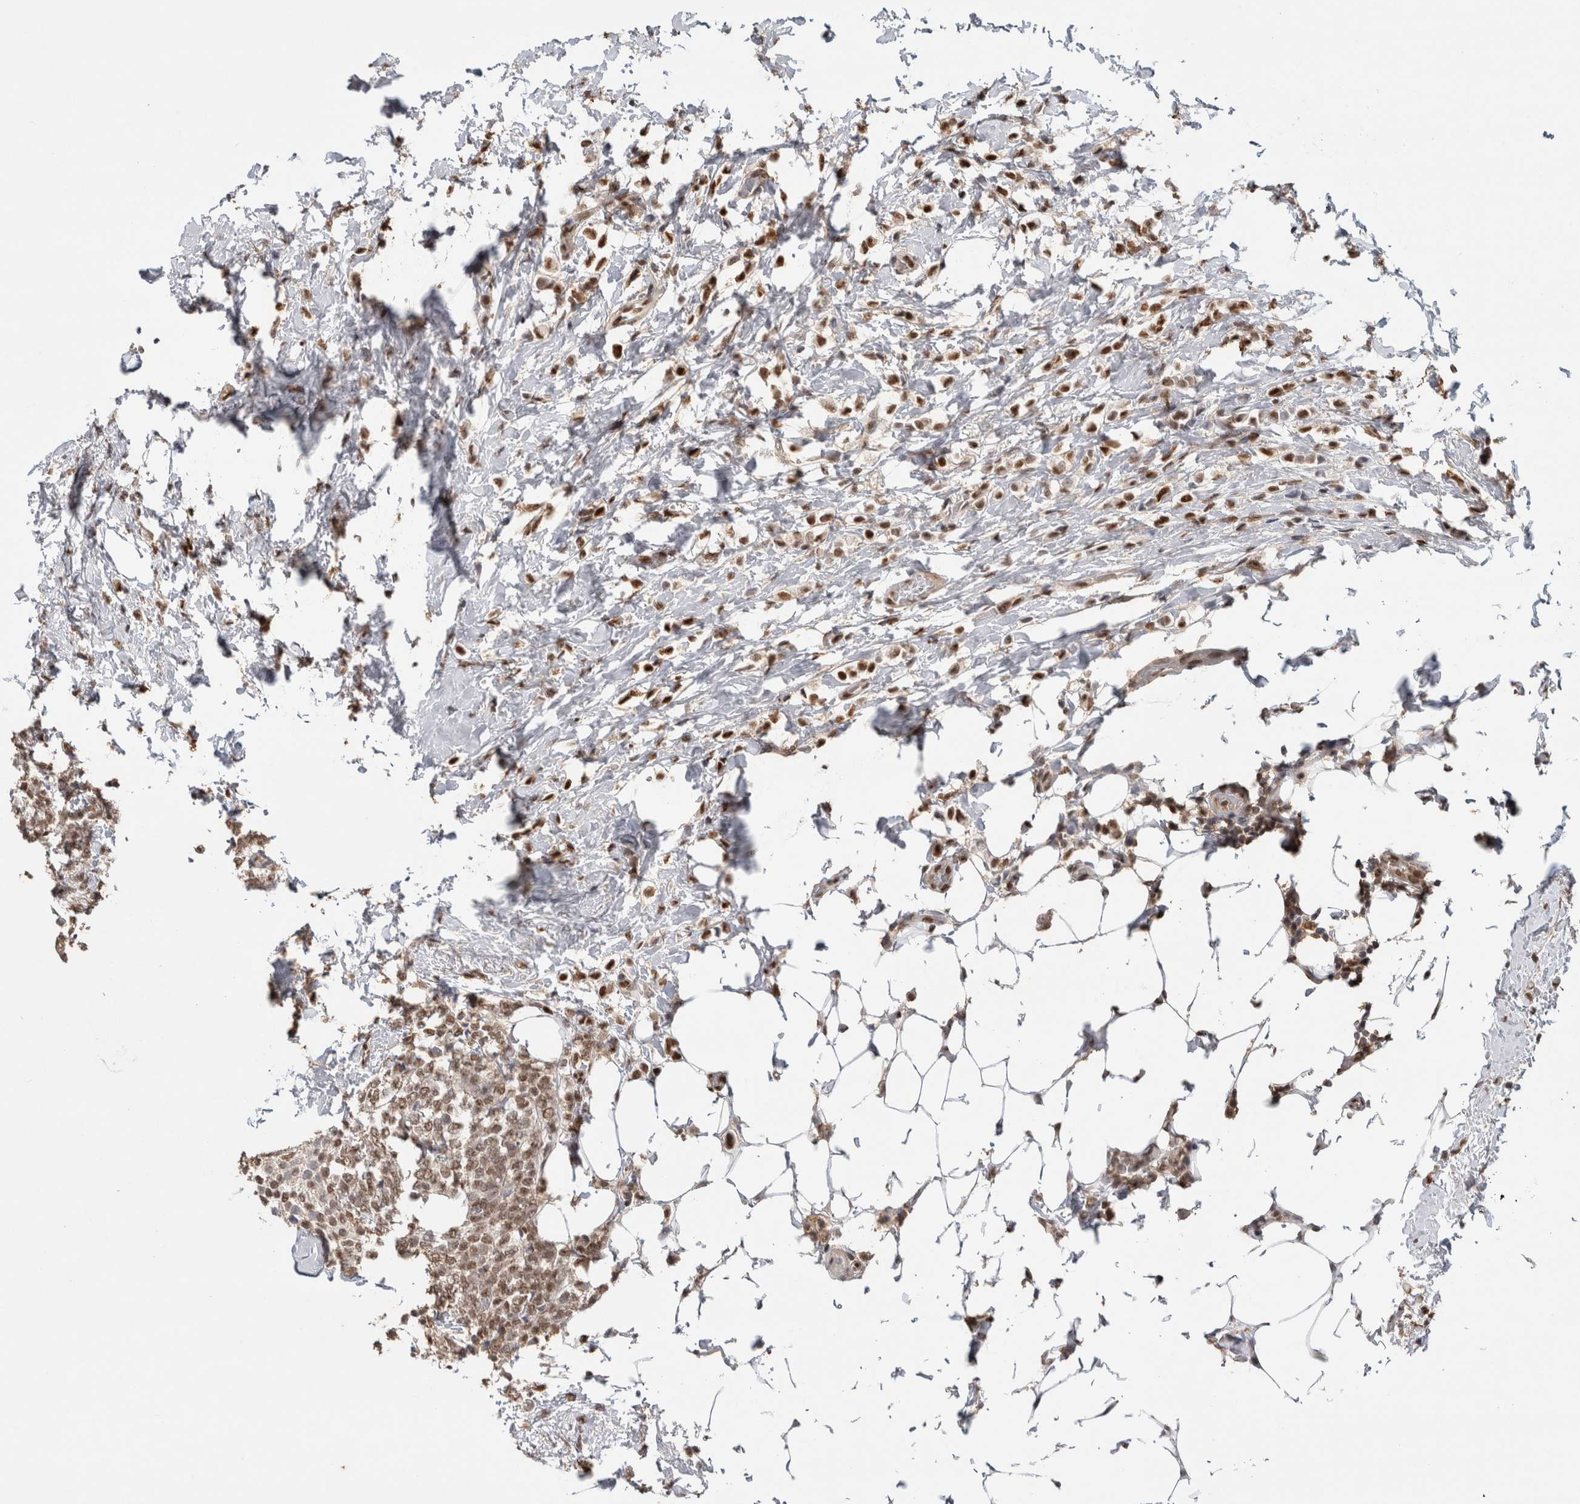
{"staining": {"intensity": "moderate", "quantity": ">75%", "location": "nuclear"}, "tissue": "breast cancer", "cell_type": "Tumor cells", "image_type": "cancer", "snomed": [{"axis": "morphology", "description": "Lobular carcinoma"}, {"axis": "topography", "description": "Breast"}], "caption": "Lobular carcinoma (breast) stained with a protein marker displays moderate staining in tumor cells.", "gene": "RPS6KA2", "patient": {"sex": "female", "age": 50}}